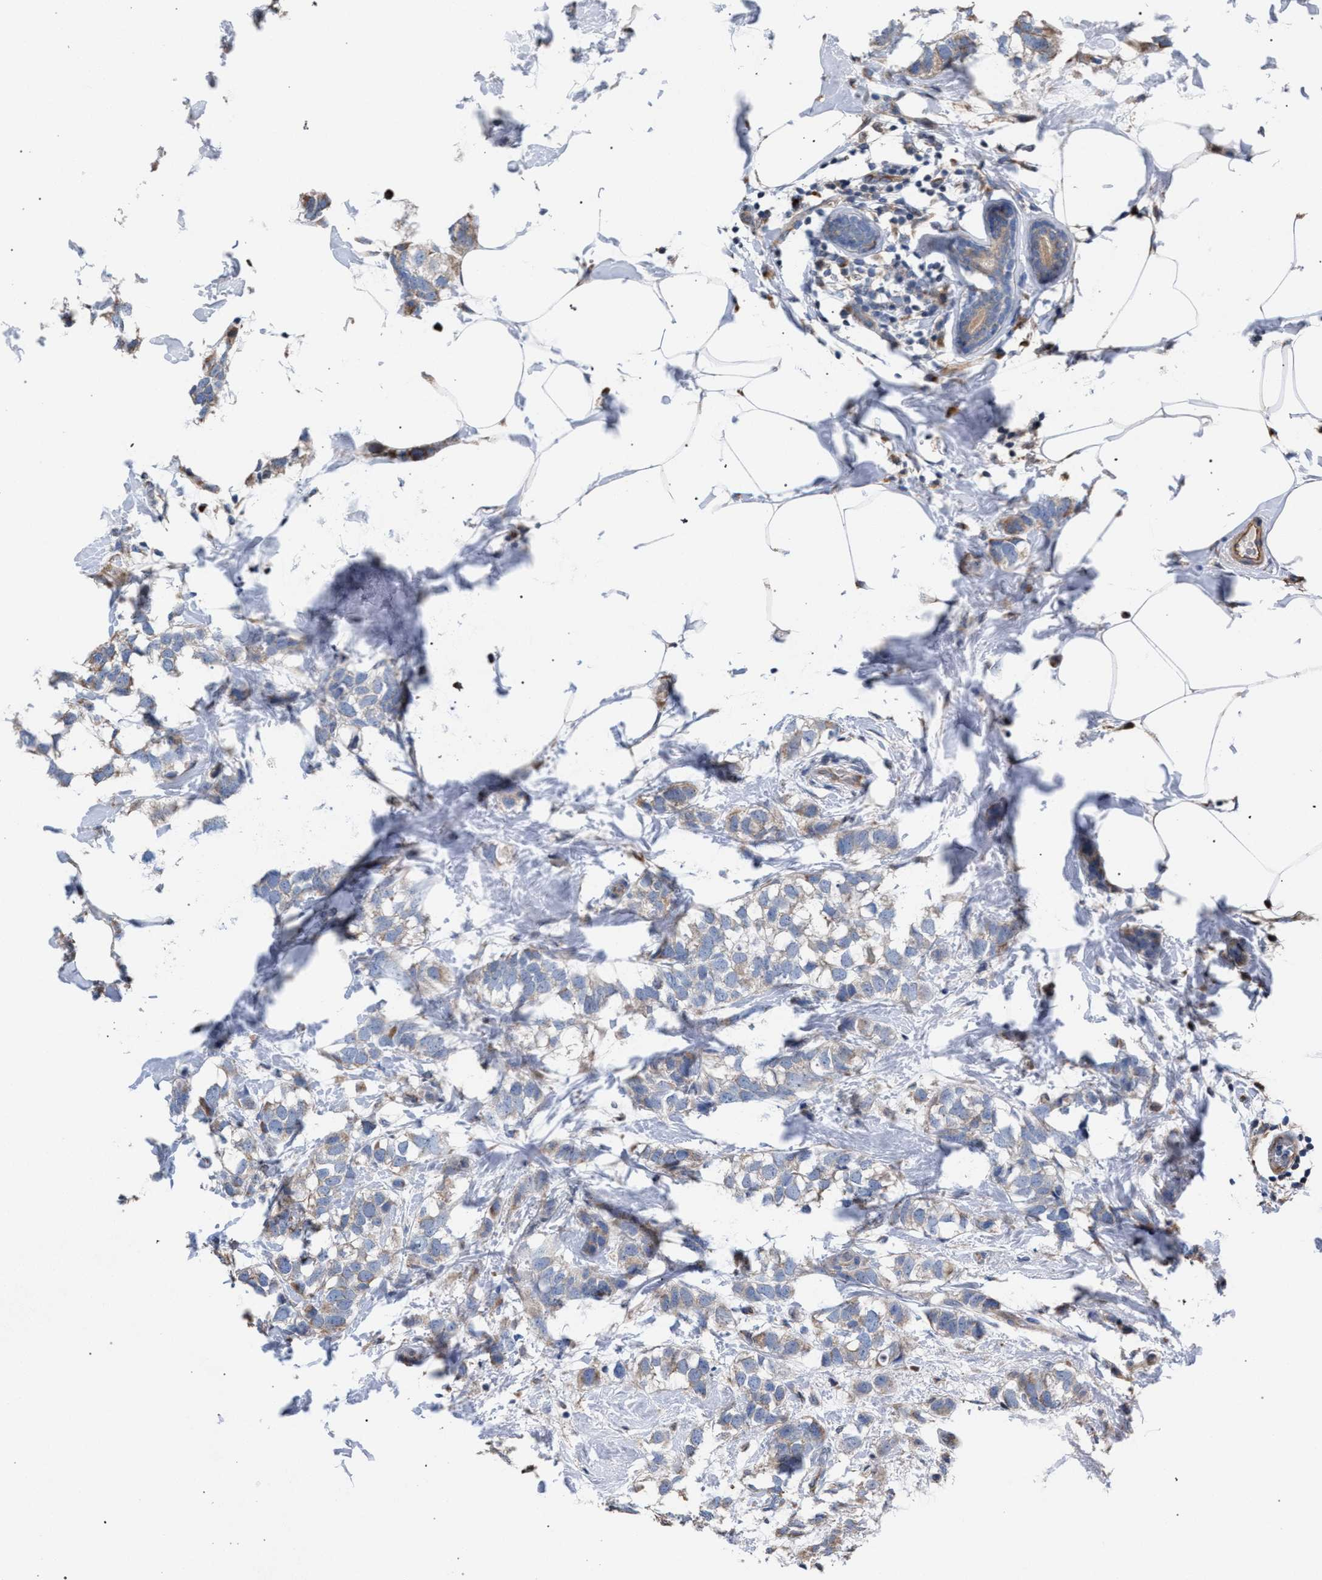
{"staining": {"intensity": "moderate", "quantity": "<25%", "location": "cytoplasmic/membranous"}, "tissue": "breast cancer", "cell_type": "Tumor cells", "image_type": "cancer", "snomed": [{"axis": "morphology", "description": "Normal tissue, NOS"}, {"axis": "morphology", "description": "Duct carcinoma"}, {"axis": "topography", "description": "Breast"}], "caption": "Immunohistochemical staining of human infiltrating ductal carcinoma (breast) reveals low levels of moderate cytoplasmic/membranous staining in approximately <25% of tumor cells. (DAB (3,3'-diaminobenzidine) IHC, brown staining for protein, blue staining for nuclei).", "gene": "RNF135", "patient": {"sex": "female", "age": 50}}